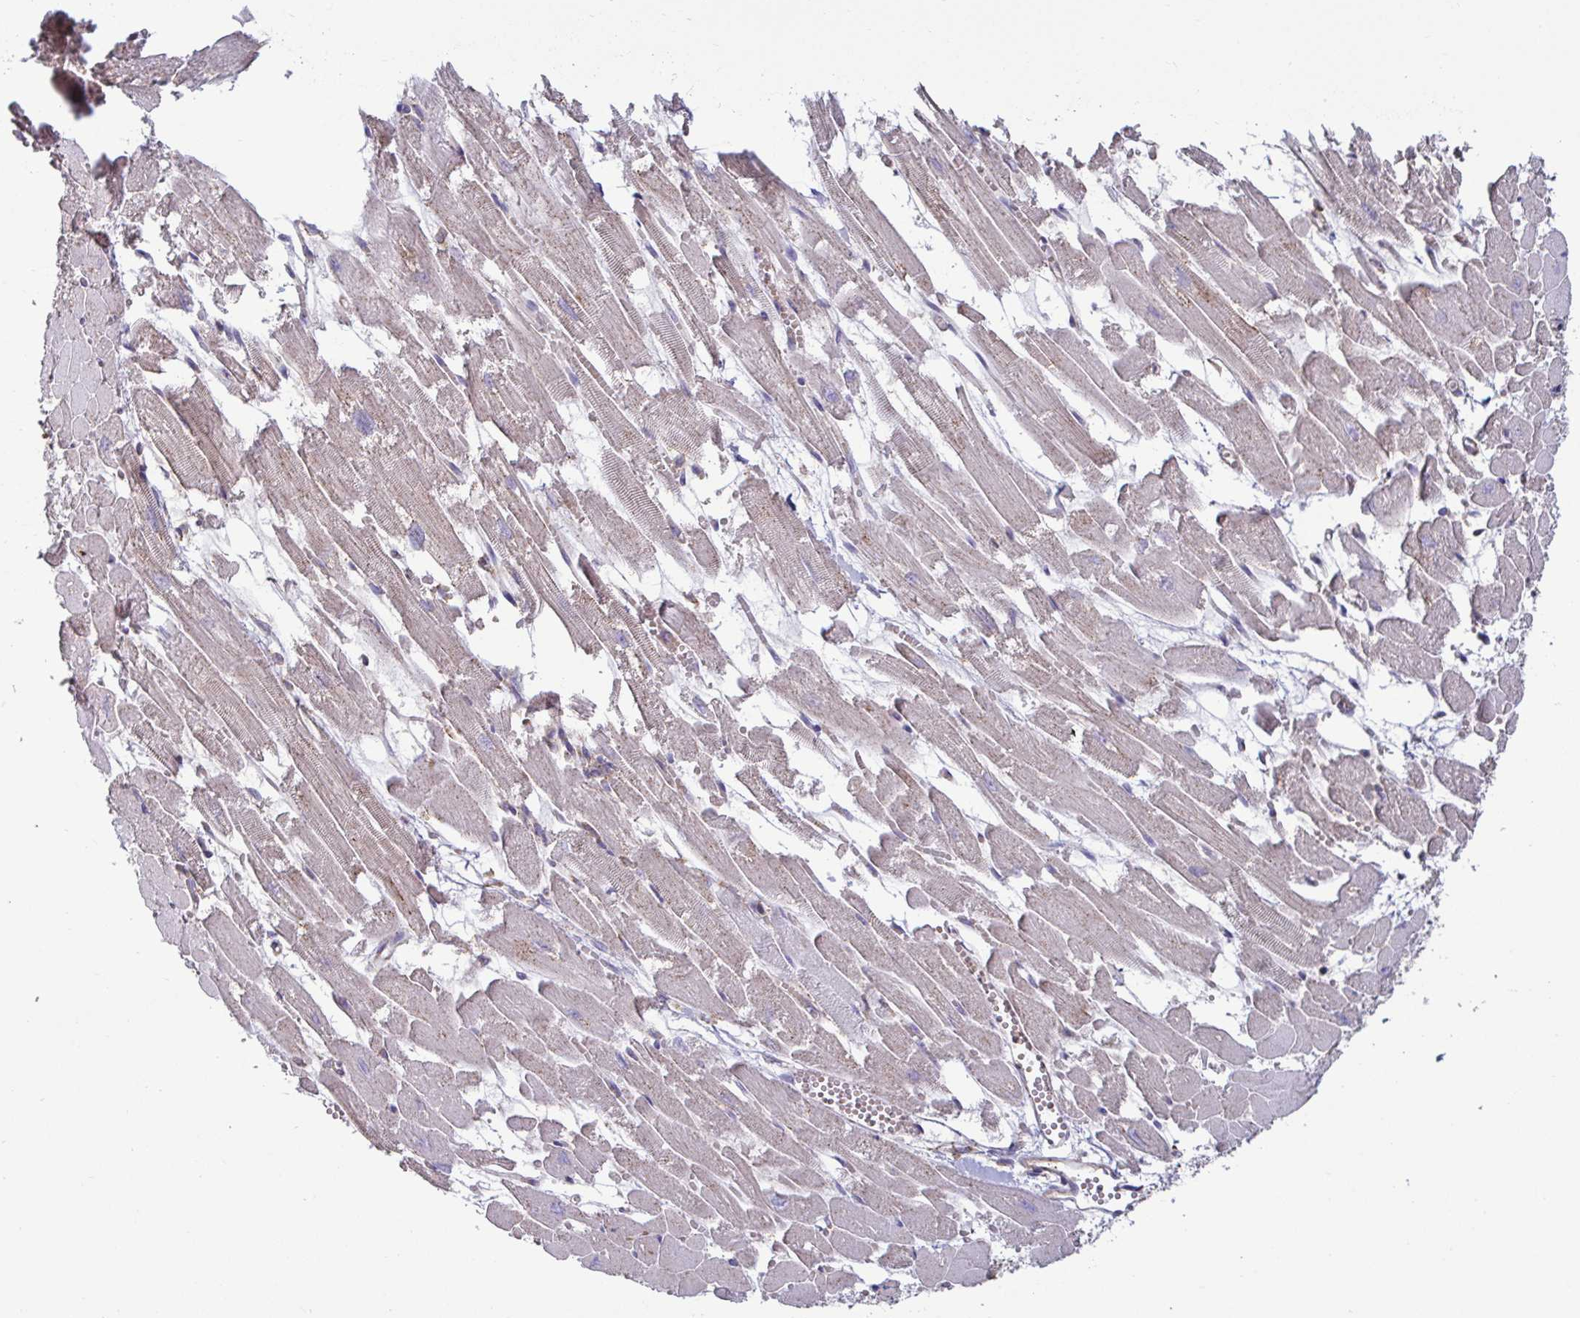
{"staining": {"intensity": "weak", "quantity": "25%-75%", "location": "cytoplasmic/membranous"}, "tissue": "heart muscle", "cell_type": "Cardiomyocytes", "image_type": "normal", "snomed": [{"axis": "morphology", "description": "Normal tissue, NOS"}, {"axis": "topography", "description": "Heart"}], "caption": "Immunohistochemical staining of benign human heart muscle shows 25%-75% levels of weak cytoplasmic/membranous protein positivity in approximately 25%-75% of cardiomyocytes.", "gene": "SPRY1", "patient": {"sex": "female", "age": 52}}